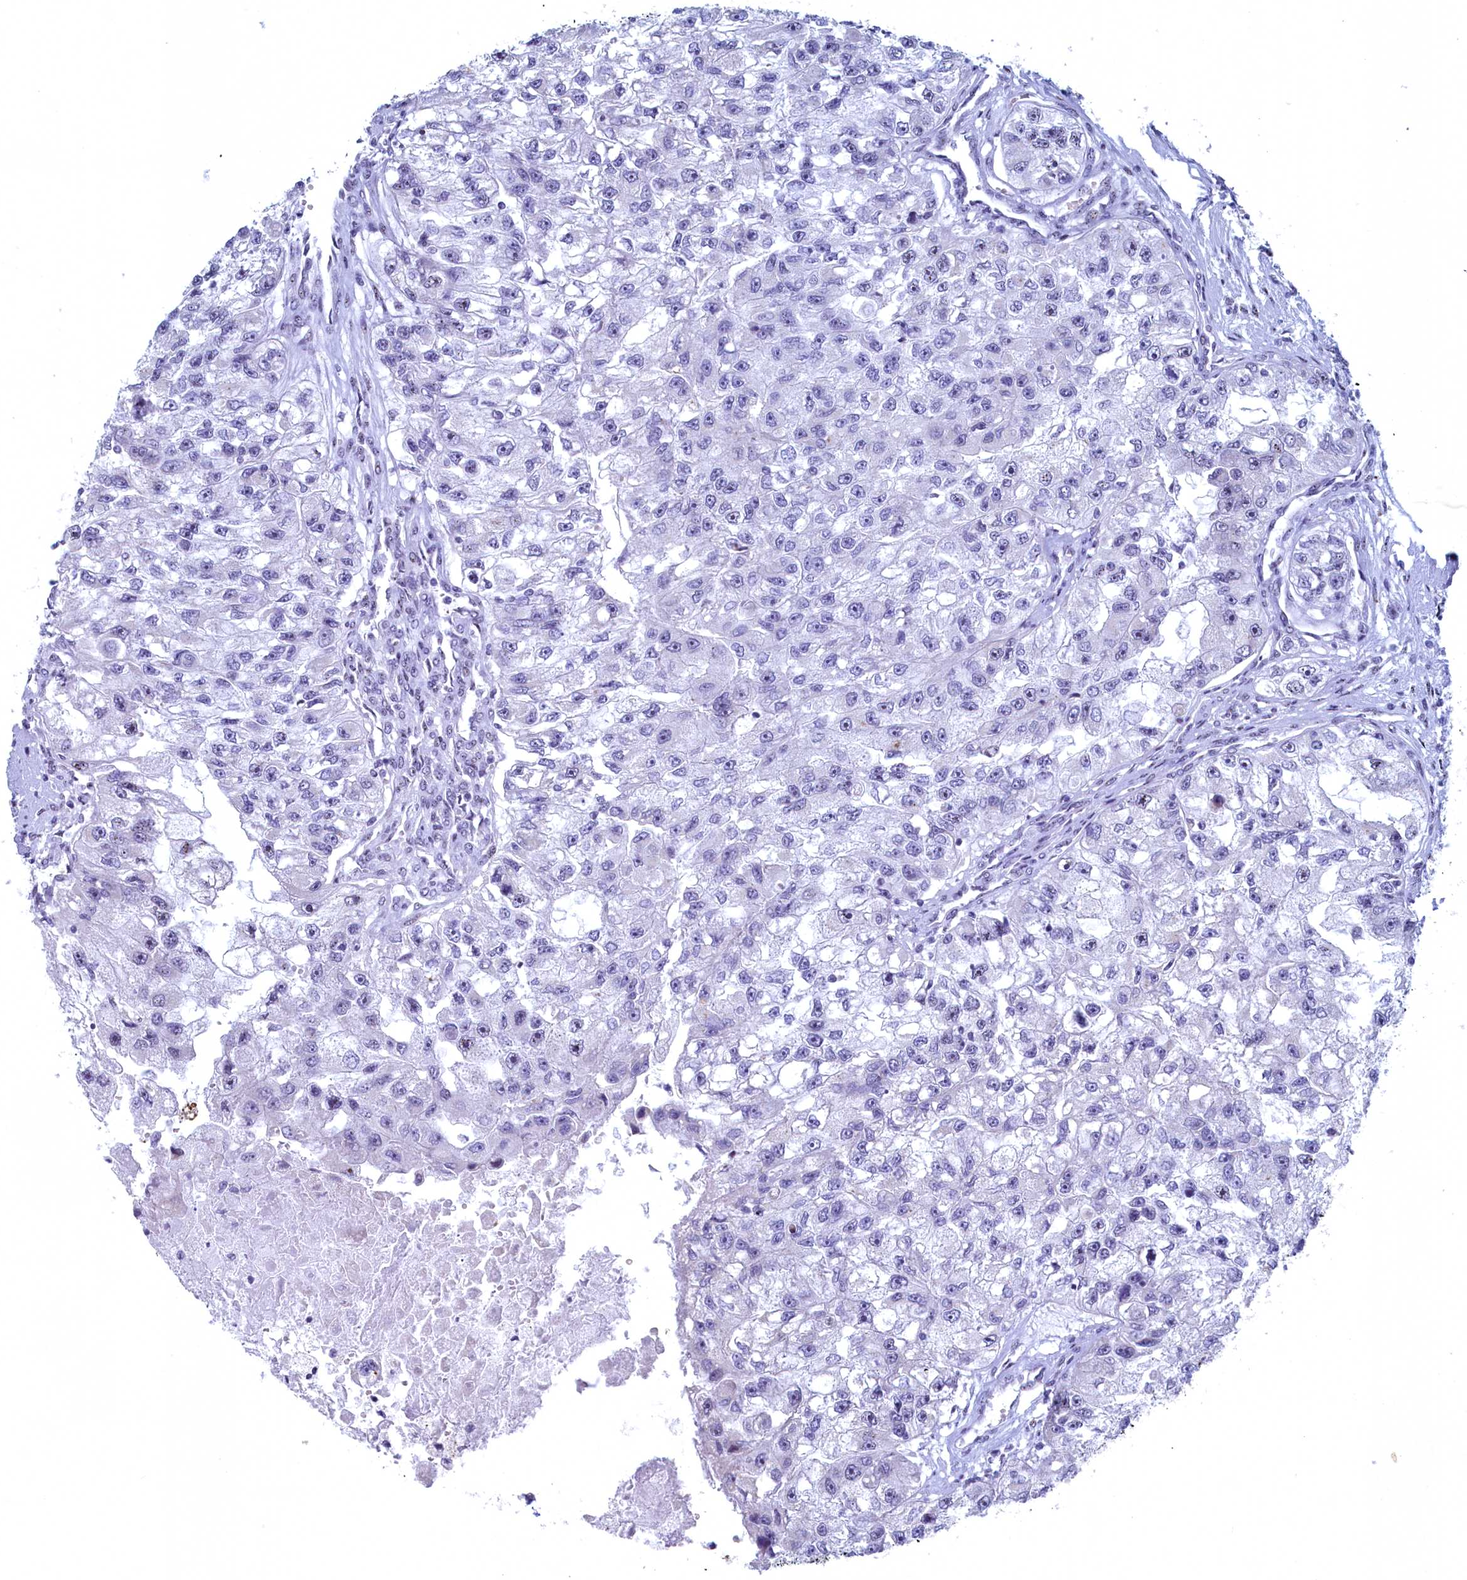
{"staining": {"intensity": "negative", "quantity": "none", "location": "none"}, "tissue": "renal cancer", "cell_type": "Tumor cells", "image_type": "cancer", "snomed": [{"axis": "morphology", "description": "Adenocarcinoma, NOS"}, {"axis": "topography", "description": "Kidney"}], "caption": "This is an immunohistochemistry photomicrograph of adenocarcinoma (renal). There is no positivity in tumor cells.", "gene": "WDR76", "patient": {"sex": "male", "age": 63}}